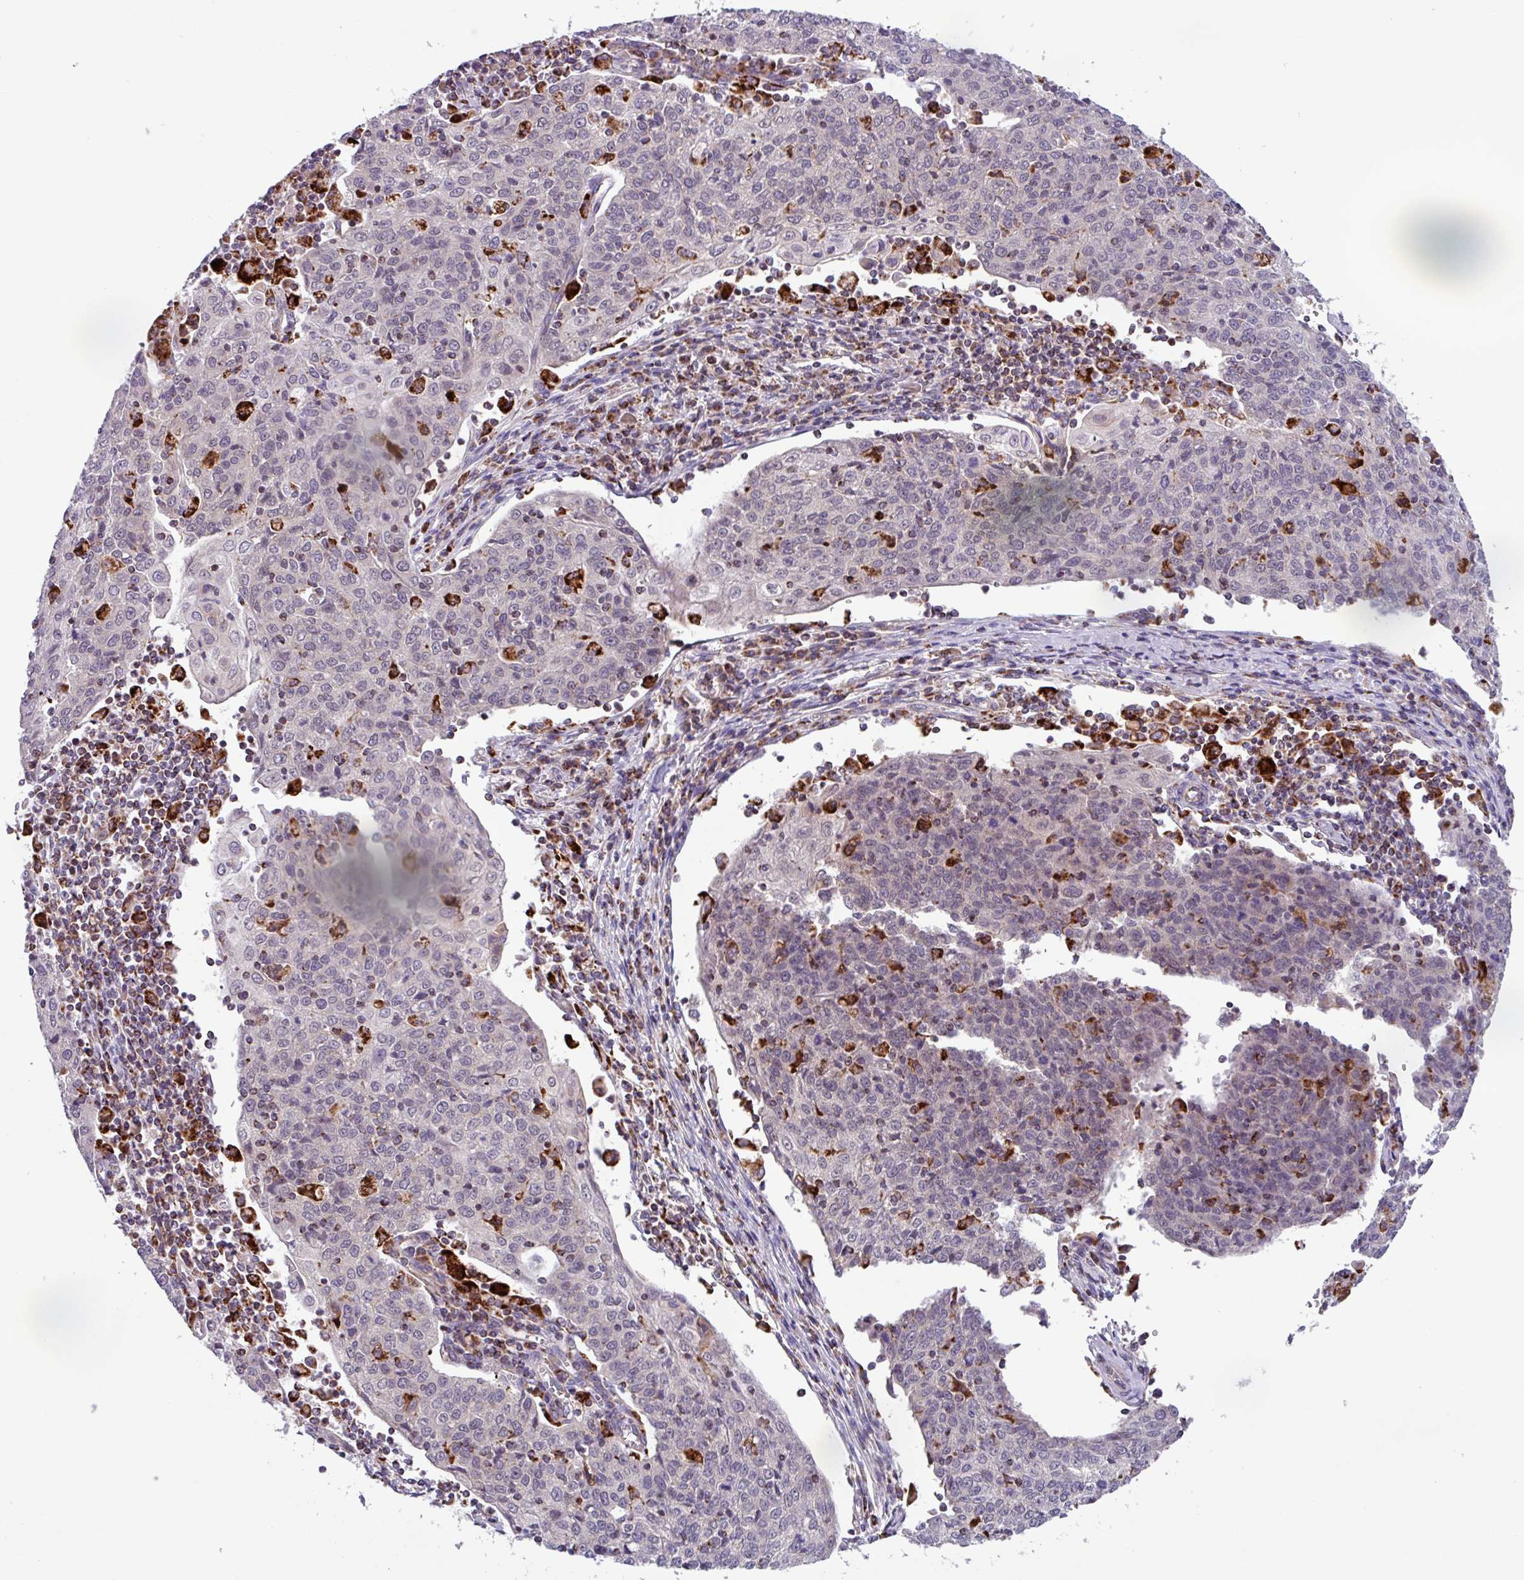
{"staining": {"intensity": "negative", "quantity": "none", "location": "none"}, "tissue": "cervical cancer", "cell_type": "Tumor cells", "image_type": "cancer", "snomed": [{"axis": "morphology", "description": "Squamous cell carcinoma, NOS"}, {"axis": "topography", "description": "Cervix"}], "caption": "Human cervical cancer (squamous cell carcinoma) stained for a protein using immunohistochemistry reveals no expression in tumor cells.", "gene": "AKIRIN1", "patient": {"sex": "female", "age": 48}}